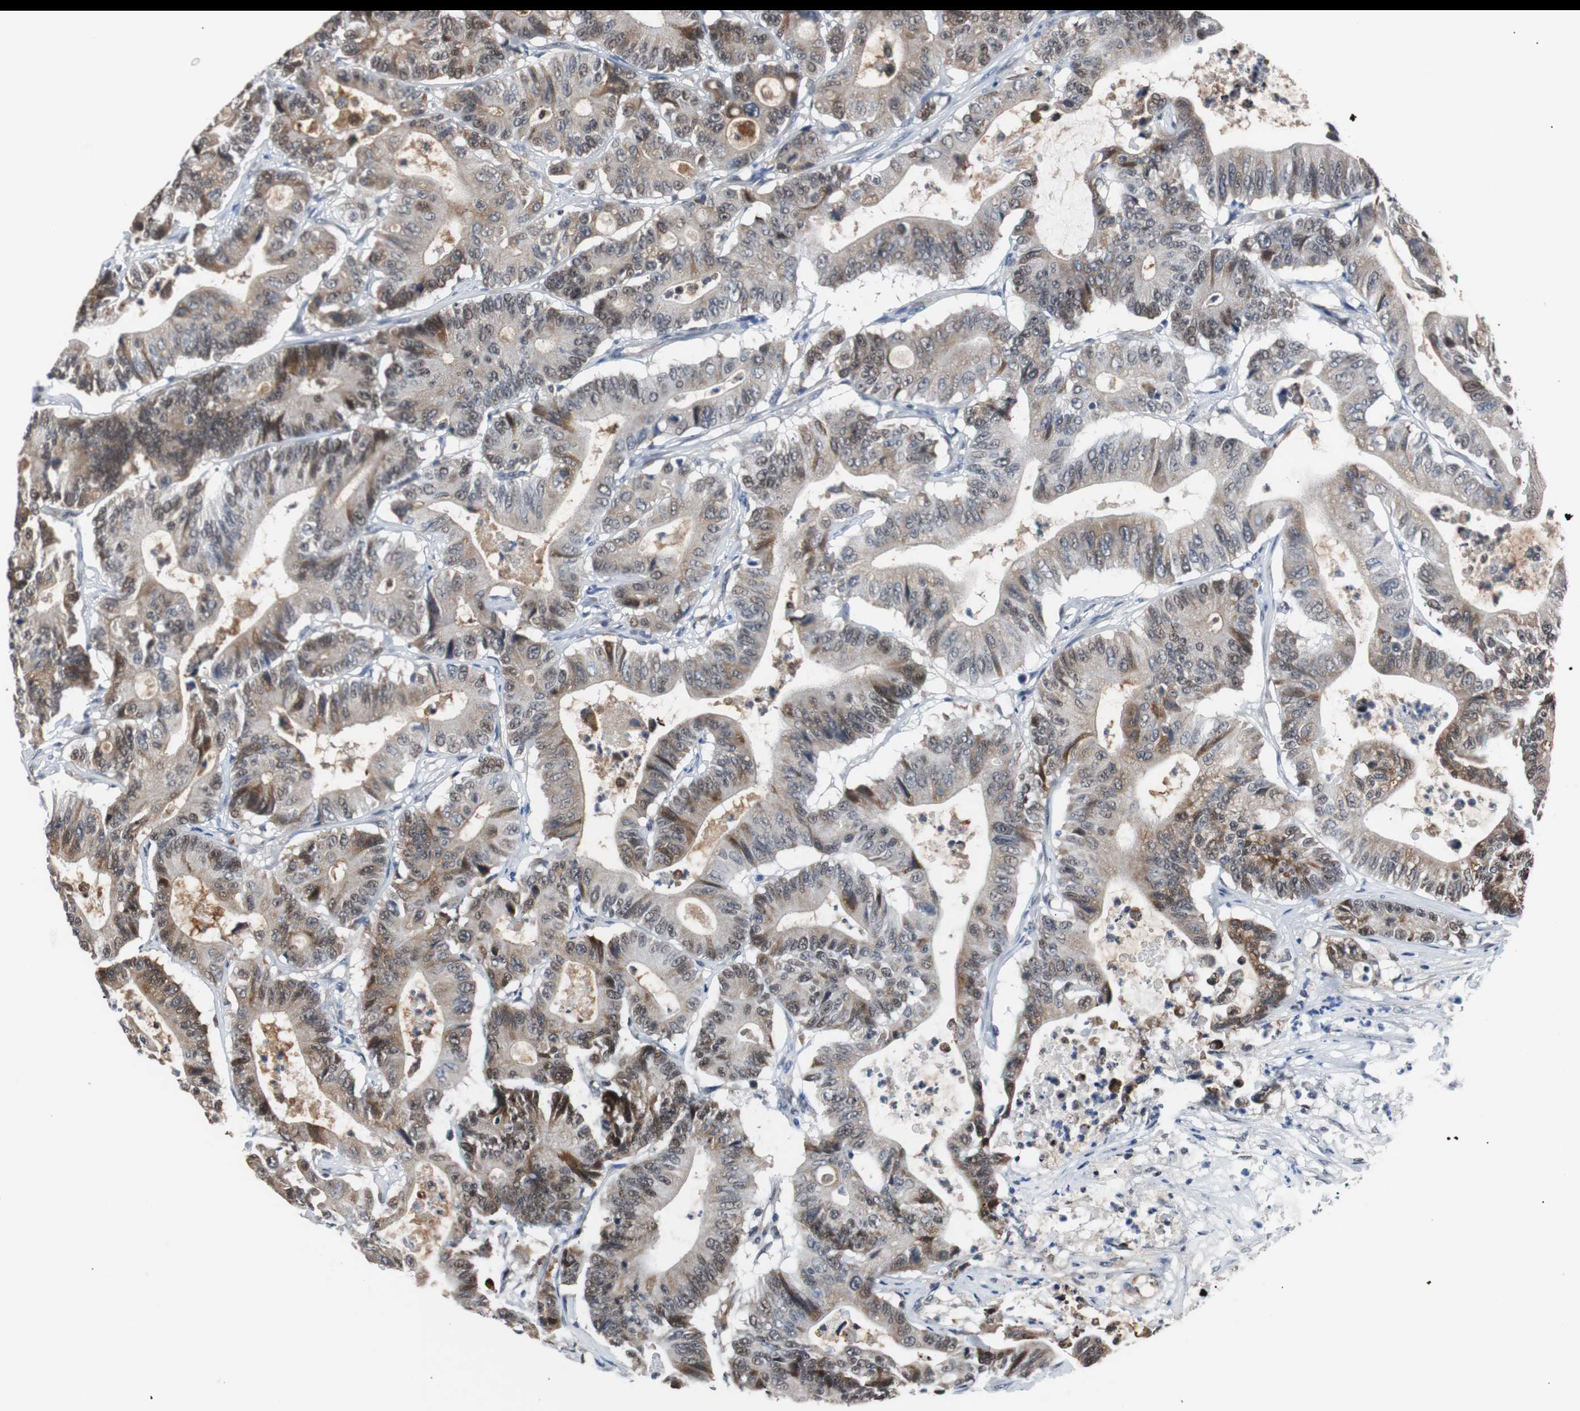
{"staining": {"intensity": "moderate", "quantity": "25%-75%", "location": "cytoplasmic/membranous,nuclear"}, "tissue": "colorectal cancer", "cell_type": "Tumor cells", "image_type": "cancer", "snomed": [{"axis": "morphology", "description": "Adenocarcinoma, NOS"}, {"axis": "topography", "description": "Colon"}], "caption": "A histopathology image of human colorectal cancer (adenocarcinoma) stained for a protein reveals moderate cytoplasmic/membranous and nuclear brown staining in tumor cells. Nuclei are stained in blue.", "gene": "USP28", "patient": {"sex": "female", "age": 84}}